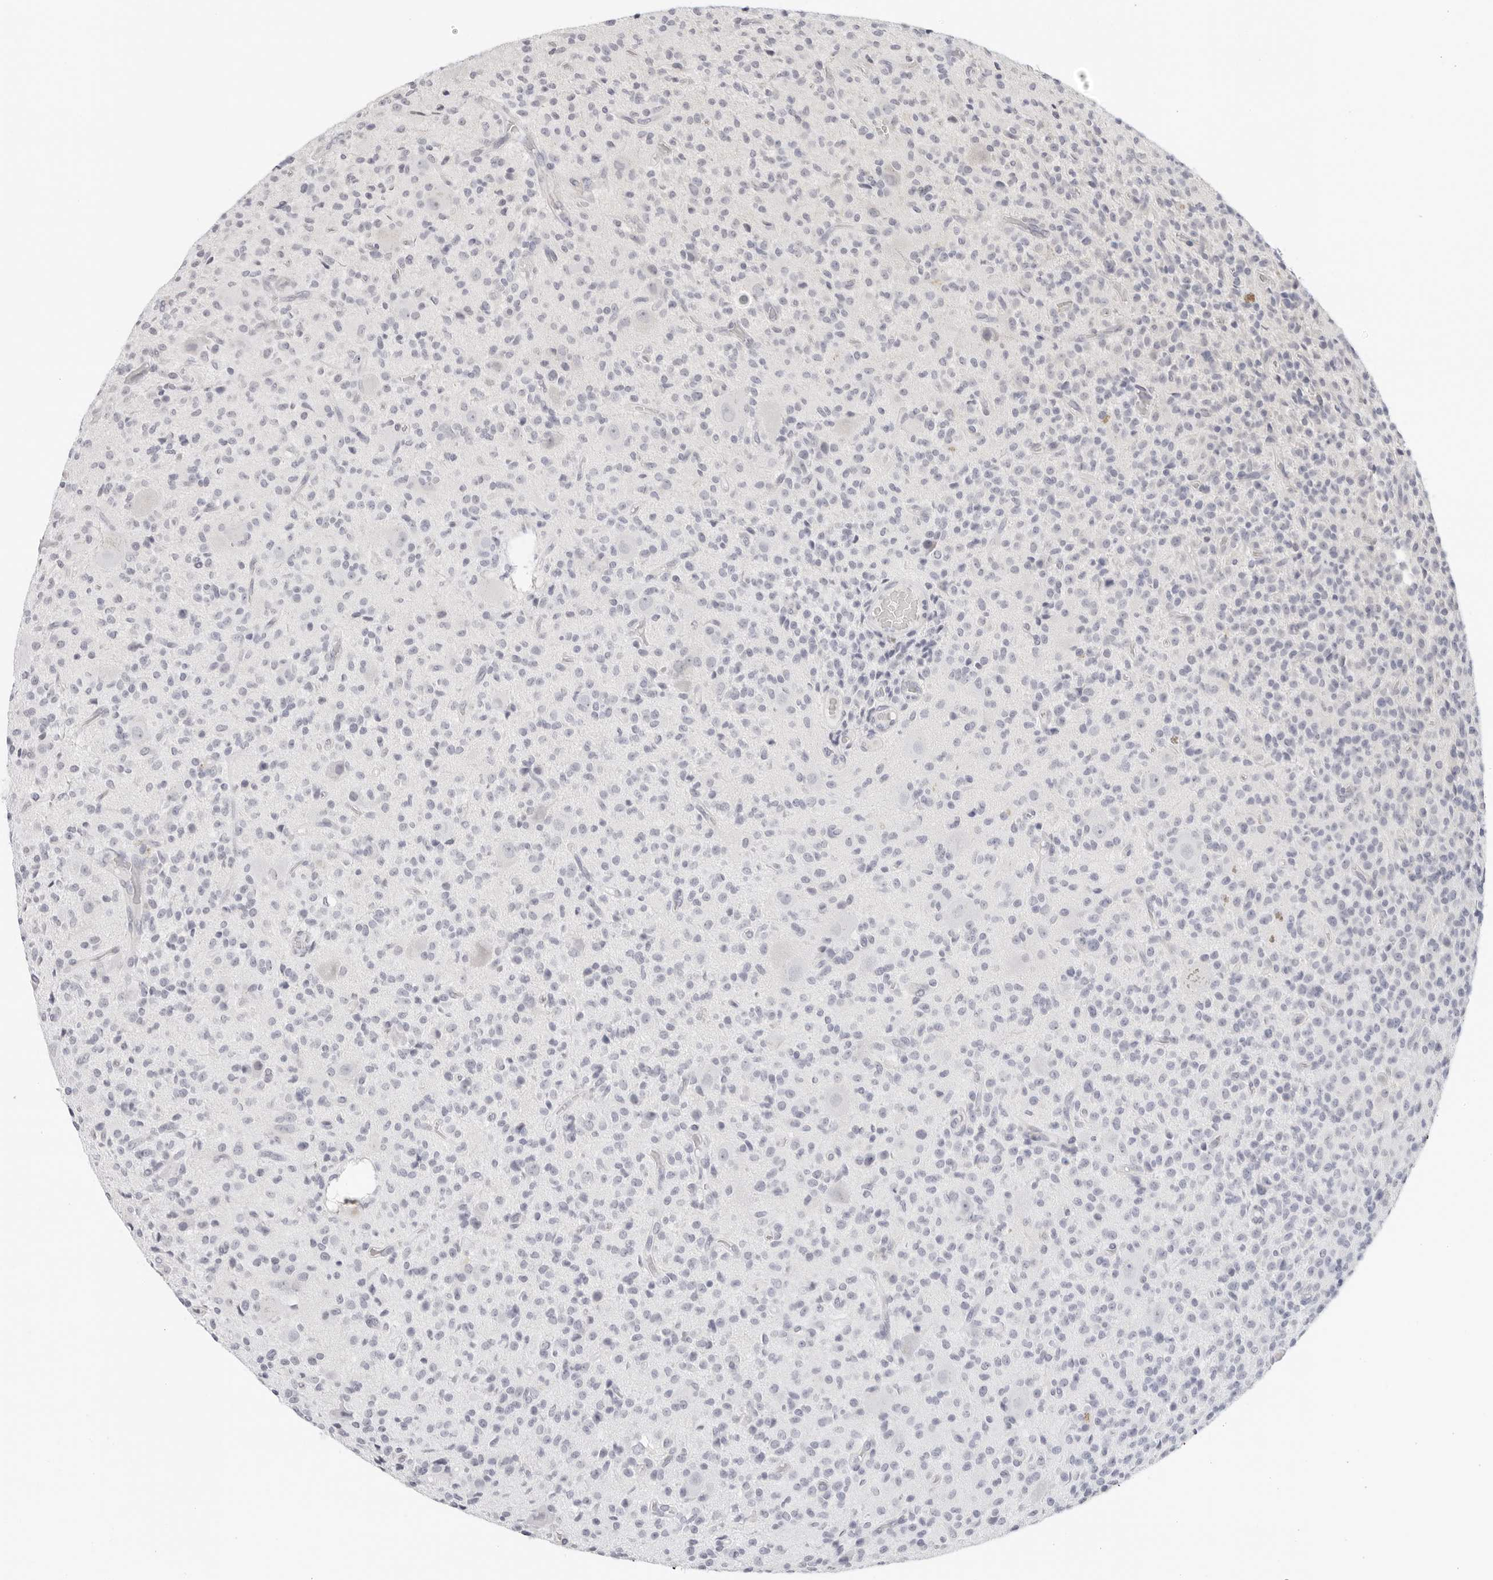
{"staining": {"intensity": "negative", "quantity": "none", "location": "none"}, "tissue": "glioma", "cell_type": "Tumor cells", "image_type": "cancer", "snomed": [{"axis": "morphology", "description": "Glioma, malignant, High grade"}, {"axis": "topography", "description": "Brain"}], "caption": "The micrograph demonstrates no significant expression in tumor cells of malignant glioma (high-grade).", "gene": "EDN2", "patient": {"sex": "male", "age": 34}}